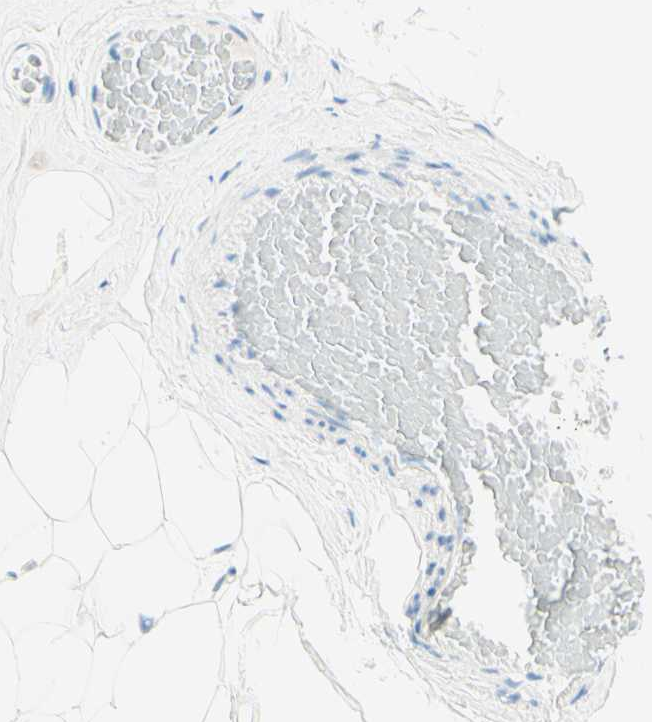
{"staining": {"intensity": "negative", "quantity": "none", "location": "none"}, "tissue": "breast", "cell_type": "Adipocytes", "image_type": "normal", "snomed": [{"axis": "morphology", "description": "Normal tissue, NOS"}, {"axis": "topography", "description": "Breast"}], "caption": "IHC micrograph of benign breast: breast stained with DAB displays no significant protein expression in adipocytes. (DAB IHC visualized using brightfield microscopy, high magnification).", "gene": "TMEM132D", "patient": {"sex": "female", "age": 75}}